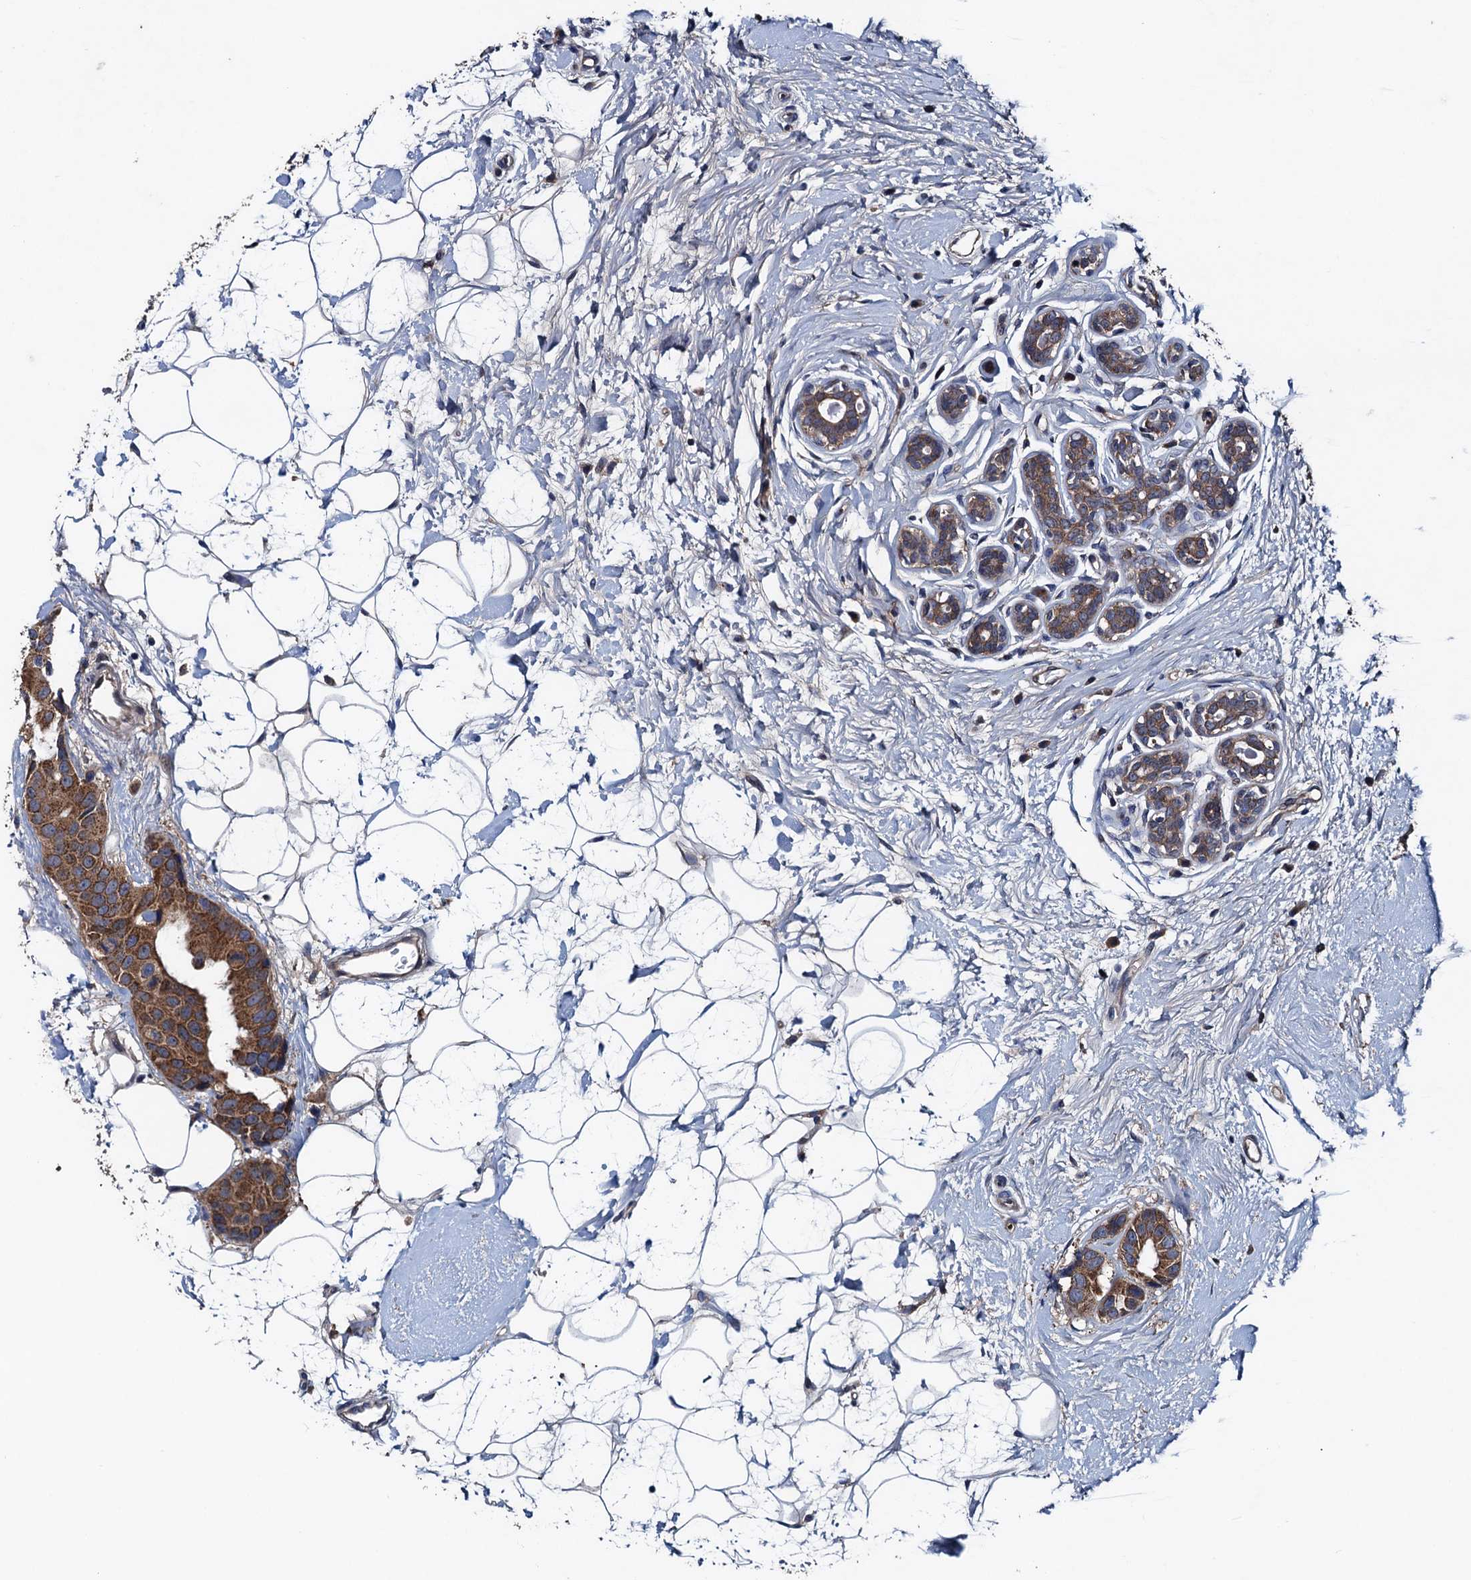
{"staining": {"intensity": "moderate", "quantity": ">75%", "location": "cytoplasmic/membranous"}, "tissue": "breast cancer", "cell_type": "Tumor cells", "image_type": "cancer", "snomed": [{"axis": "morphology", "description": "Normal tissue, NOS"}, {"axis": "morphology", "description": "Duct carcinoma"}, {"axis": "topography", "description": "Breast"}], "caption": "Immunohistochemical staining of human breast cancer (invasive ductal carcinoma) shows moderate cytoplasmic/membranous protein expression in approximately >75% of tumor cells.", "gene": "BLTP3B", "patient": {"sex": "female", "age": 39}}